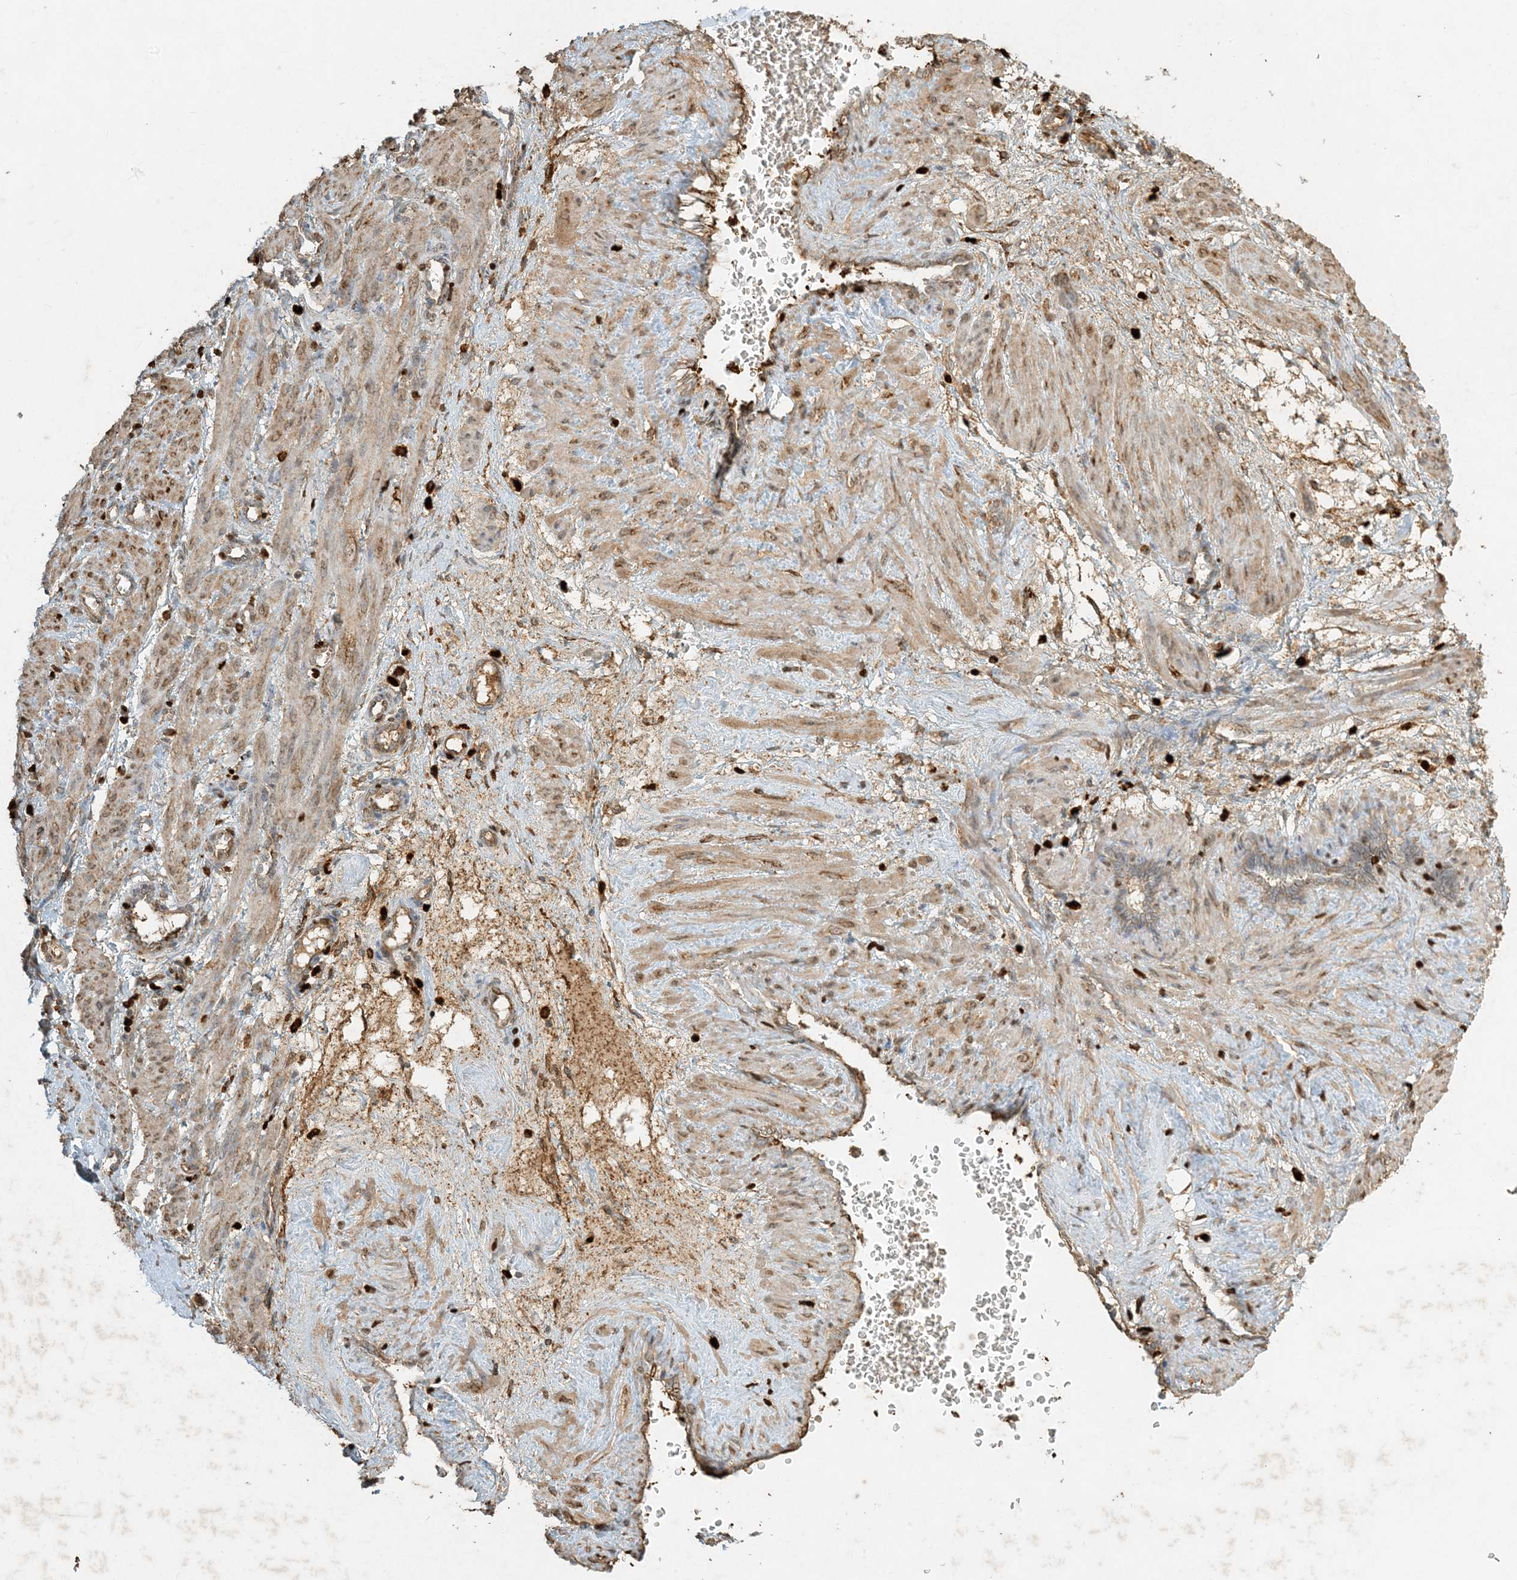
{"staining": {"intensity": "moderate", "quantity": ">75%", "location": "cytoplasmic/membranous"}, "tissue": "smooth muscle", "cell_type": "Smooth muscle cells", "image_type": "normal", "snomed": [{"axis": "morphology", "description": "Normal tissue, NOS"}, {"axis": "topography", "description": "Endometrium"}], "caption": "A high-resolution image shows immunohistochemistry staining of unremarkable smooth muscle, which reveals moderate cytoplasmic/membranous staining in approximately >75% of smooth muscle cells. The staining is performed using DAB (3,3'-diaminobenzidine) brown chromogen to label protein expression. The nuclei are counter-stained blue using hematoxylin.", "gene": "MCOLN1", "patient": {"sex": "female", "age": 33}}